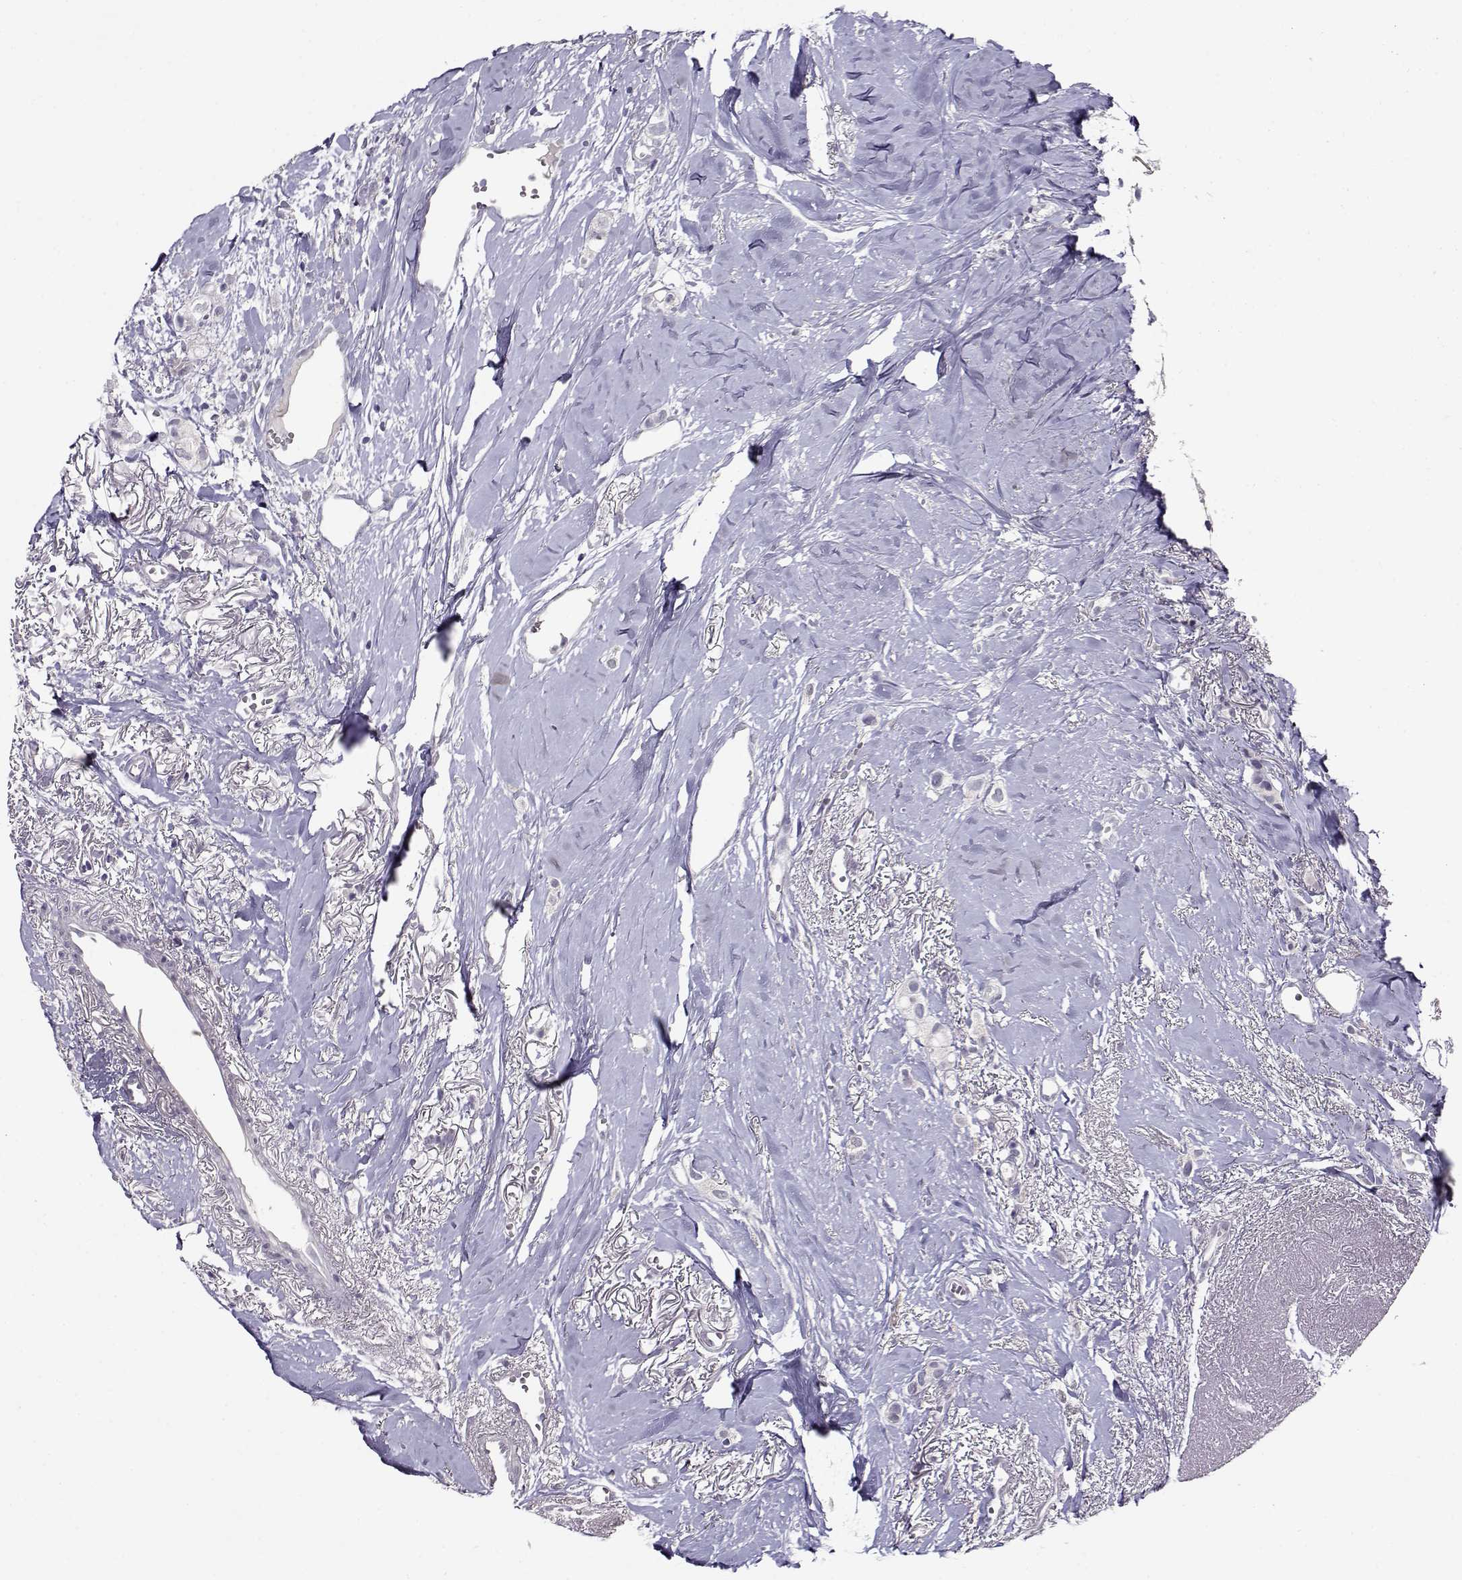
{"staining": {"intensity": "negative", "quantity": "none", "location": "none"}, "tissue": "breast cancer", "cell_type": "Tumor cells", "image_type": "cancer", "snomed": [{"axis": "morphology", "description": "Duct carcinoma"}, {"axis": "topography", "description": "Breast"}], "caption": "Breast intraductal carcinoma was stained to show a protein in brown. There is no significant staining in tumor cells.", "gene": "RHOXF2", "patient": {"sex": "female", "age": 85}}